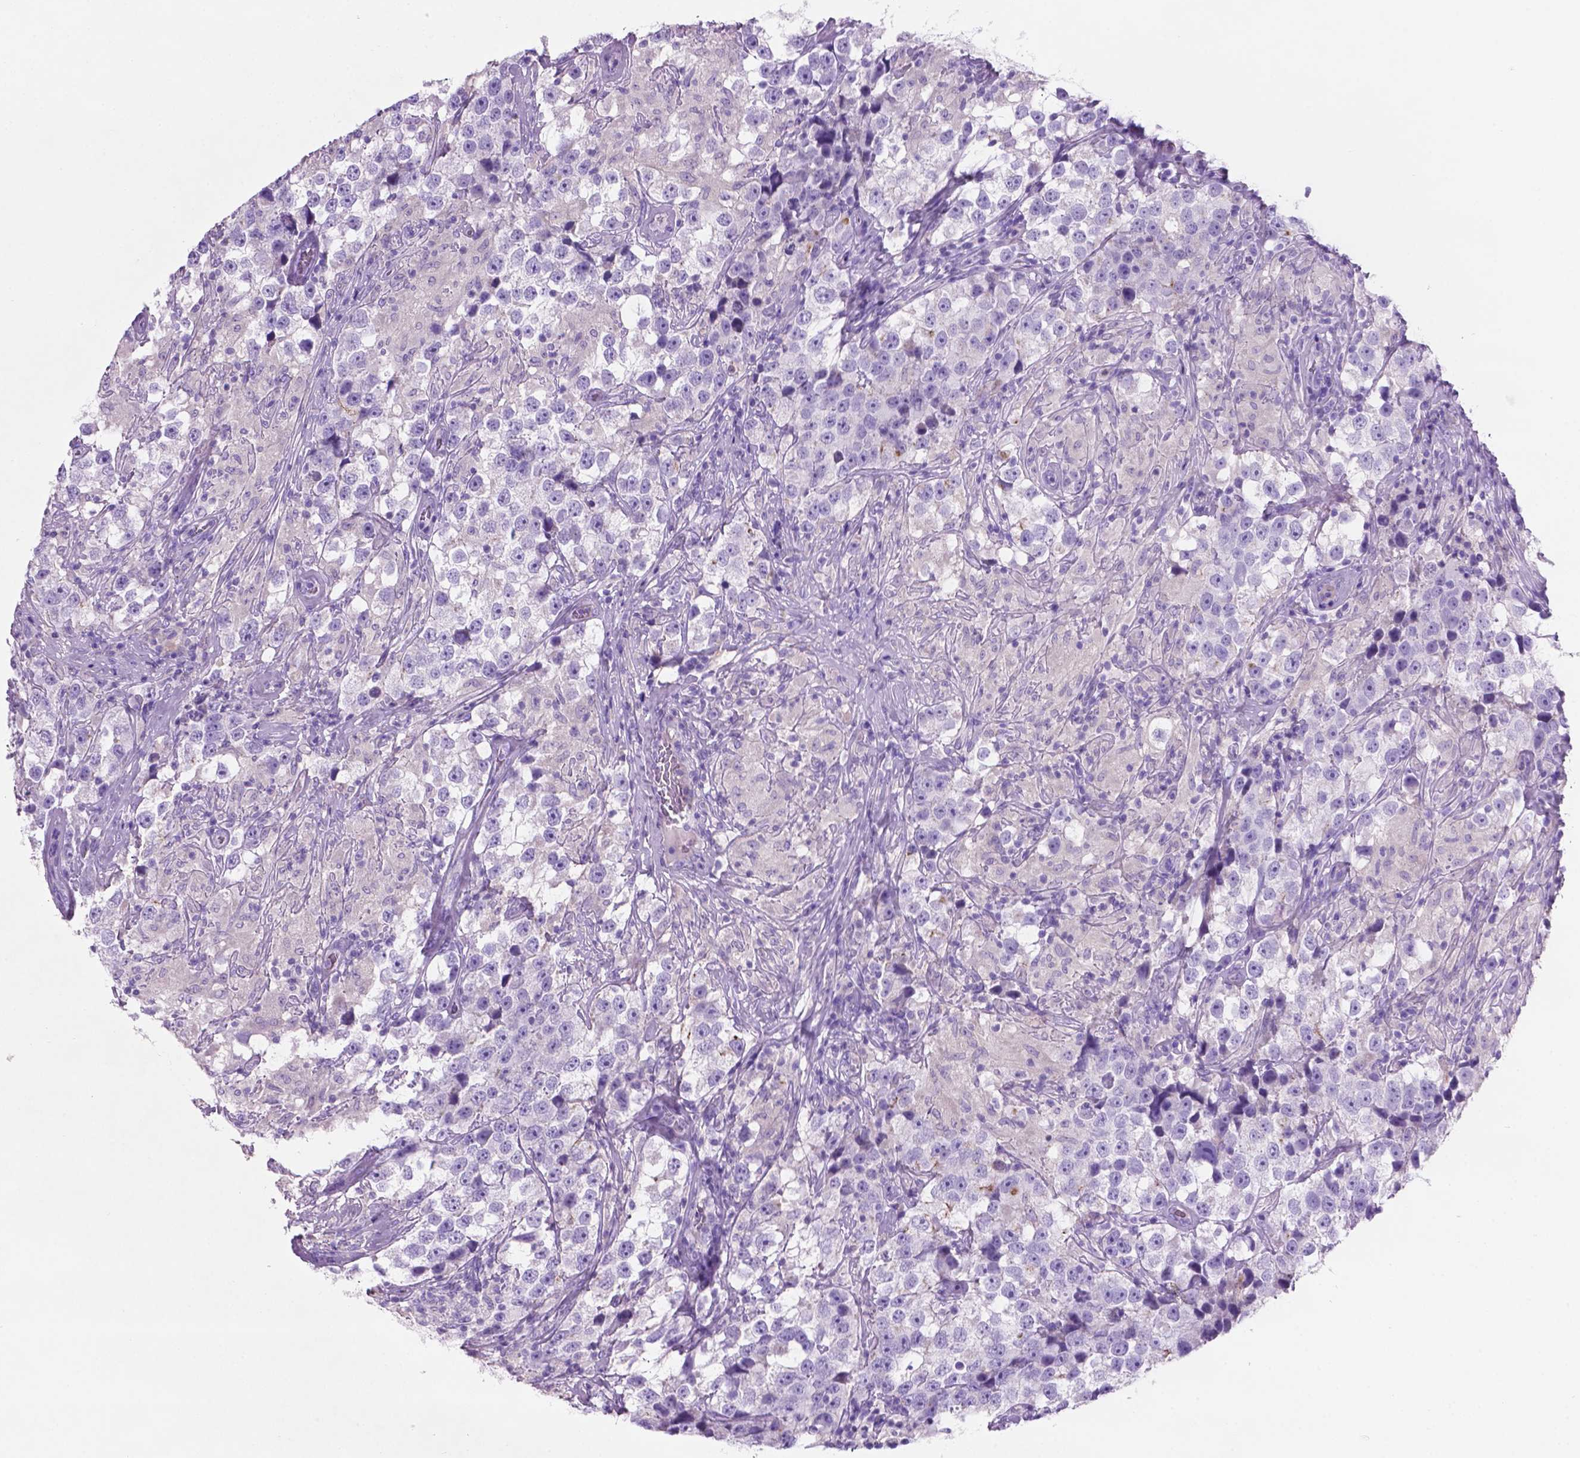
{"staining": {"intensity": "negative", "quantity": "none", "location": "none"}, "tissue": "testis cancer", "cell_type": "Tumor cells", "image_type": "cancer", "snomed": [{"axis": "morphology", "description": "Seminoma, NOS"}, {"axis": "topography", "description": "Testis"}], "caption": "Tumor cells are negative for protein expression in human seminoma (testis).", "gene": "POU4F1", "patient": {"sex": "male", "age": 46}}